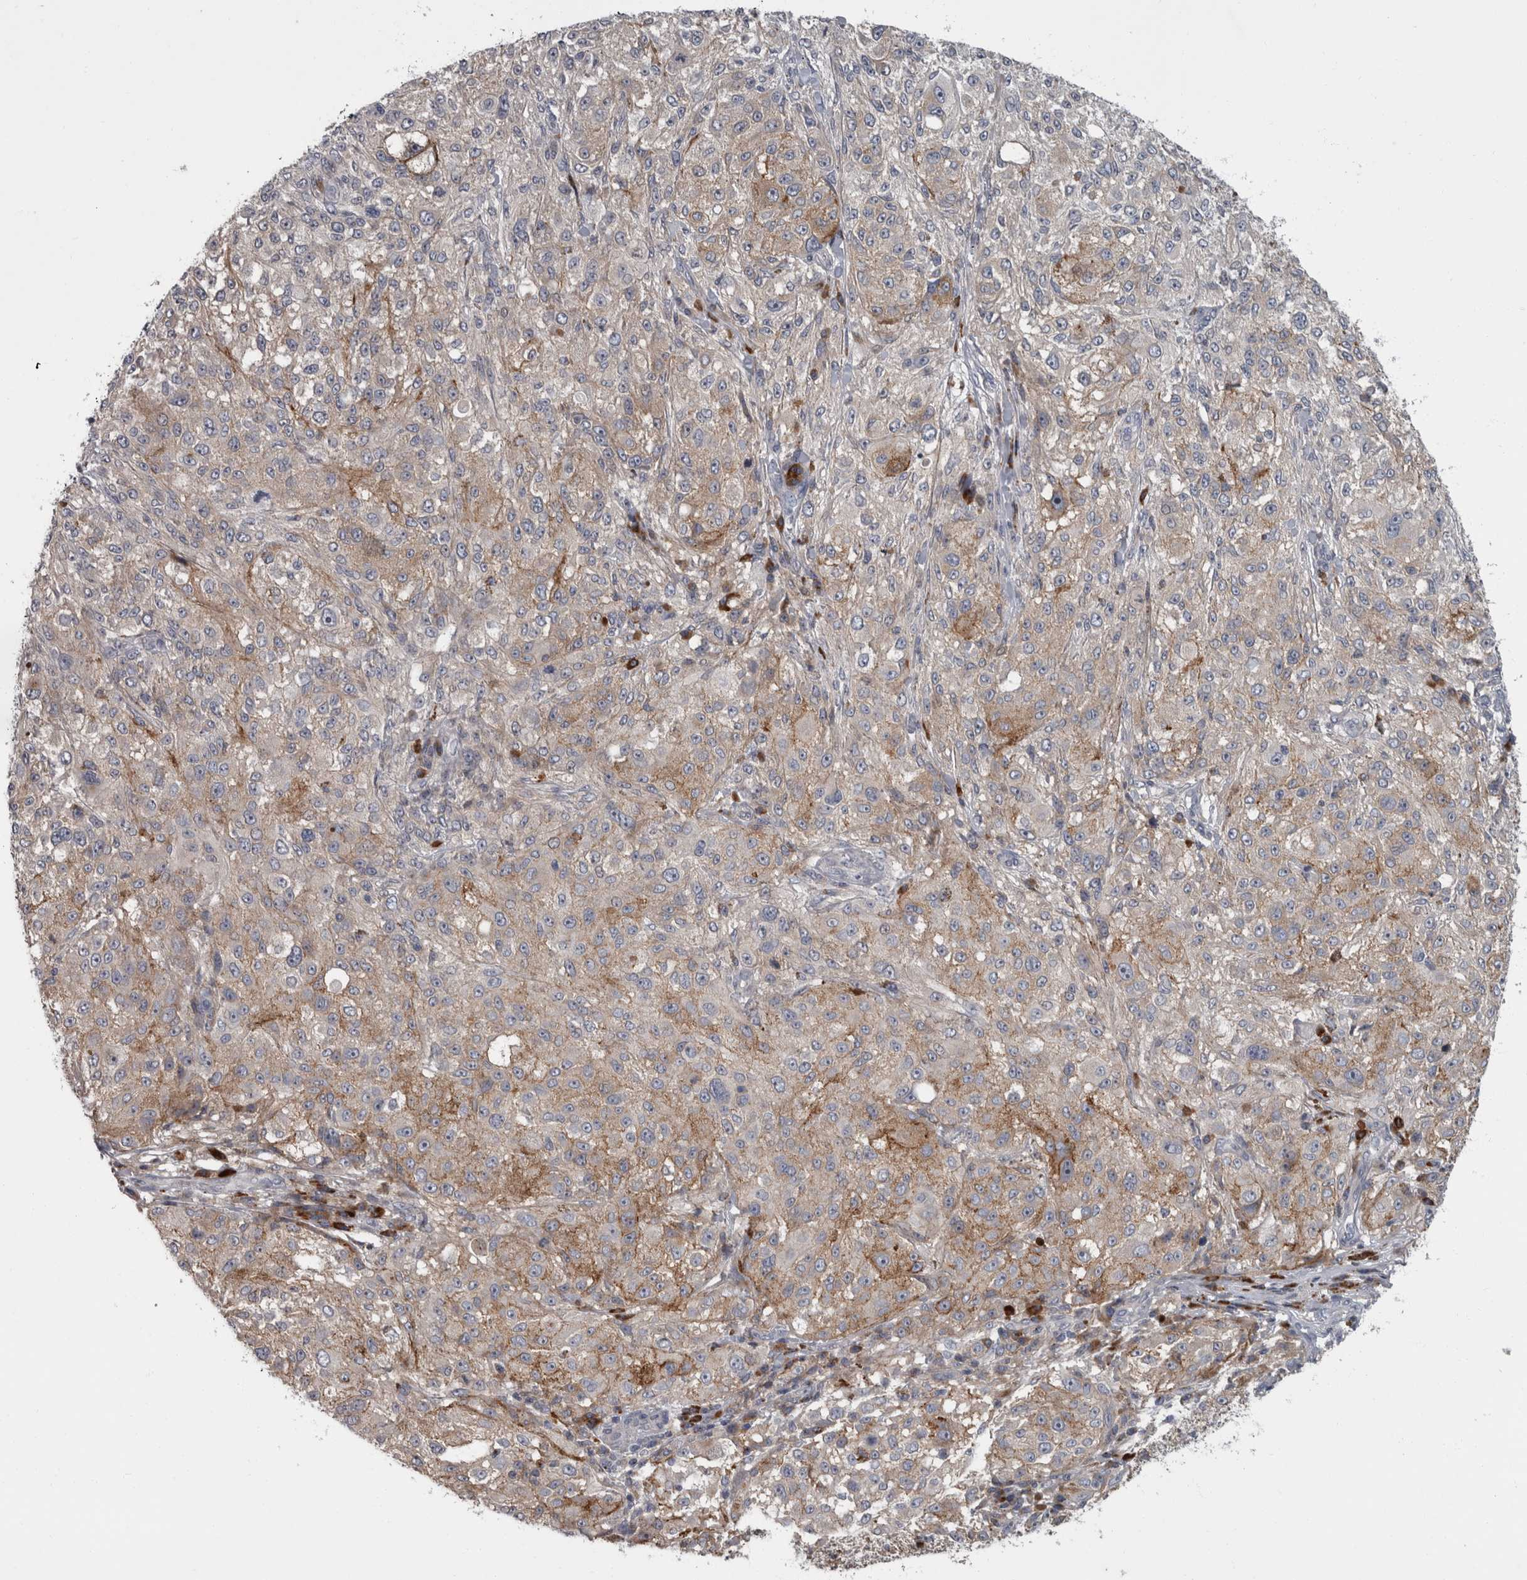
{"staining": {"intensity": "moderate", "quantity": "<25%", "location": "cytoplasmic/membranous"}, "tissue": "melanoma", "cell_type": "Tumor cells", "image_type": "cancer", "snomed": [{"axis": "morphology", "description": "Necrosis, NOS"}, {"axis": "morphology", "description": "Malignant melanoma, NOS"}, {"axis": "topography", "description": "Skin"}], "caption": "A histopathology image of melanoma stained for a protein demonstrates moderate cytoplasmic/membranous brown staining in tumor cells. The staining was performed using DAB, with brown indicating positive protein expression. Nuclei are stained blue with hematoxylin.", "gene": "CDC42BPG", "patient": {"sex": "female", "age": 87}}